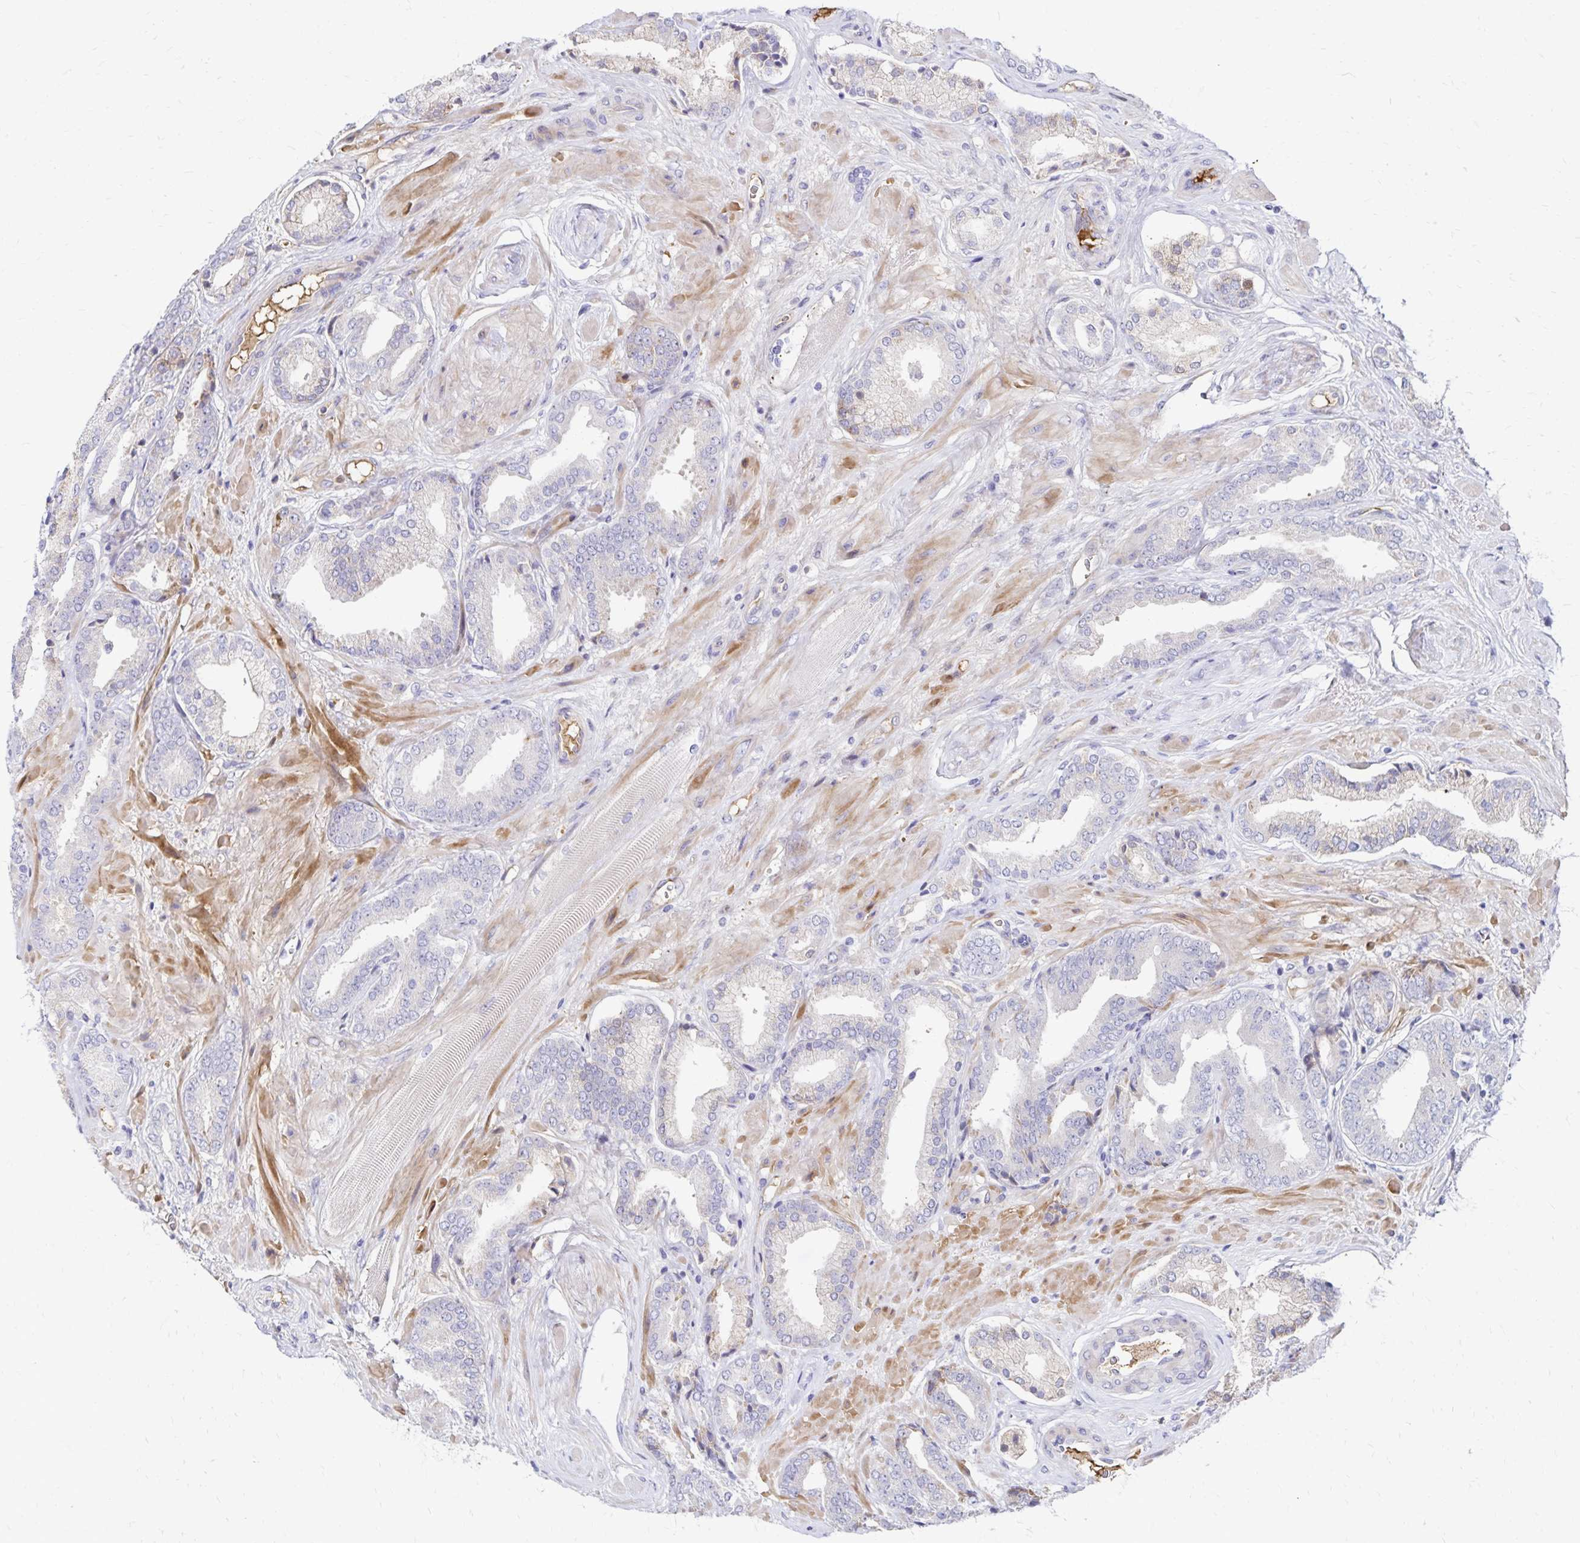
{"staining": {"intensity": "negative", "quantity": "none", "location": "none"}, "tissue": "prostate cancer", "cell_type": "Tumor cells", "image_type": "cancer", "snomed": [{"axis": "morphology", "description": "Adenocarcinoma, High grade"}, {"axis": "topography", "description": "Prostate"}], "caption": "Immunohistochemical staining of prostate cancer (high-grade adenocarcinoma) exhibits no significant positivity in tumor cells.", "gene": "NECAP1", "patient": {"sex": "male", "age": 56}}